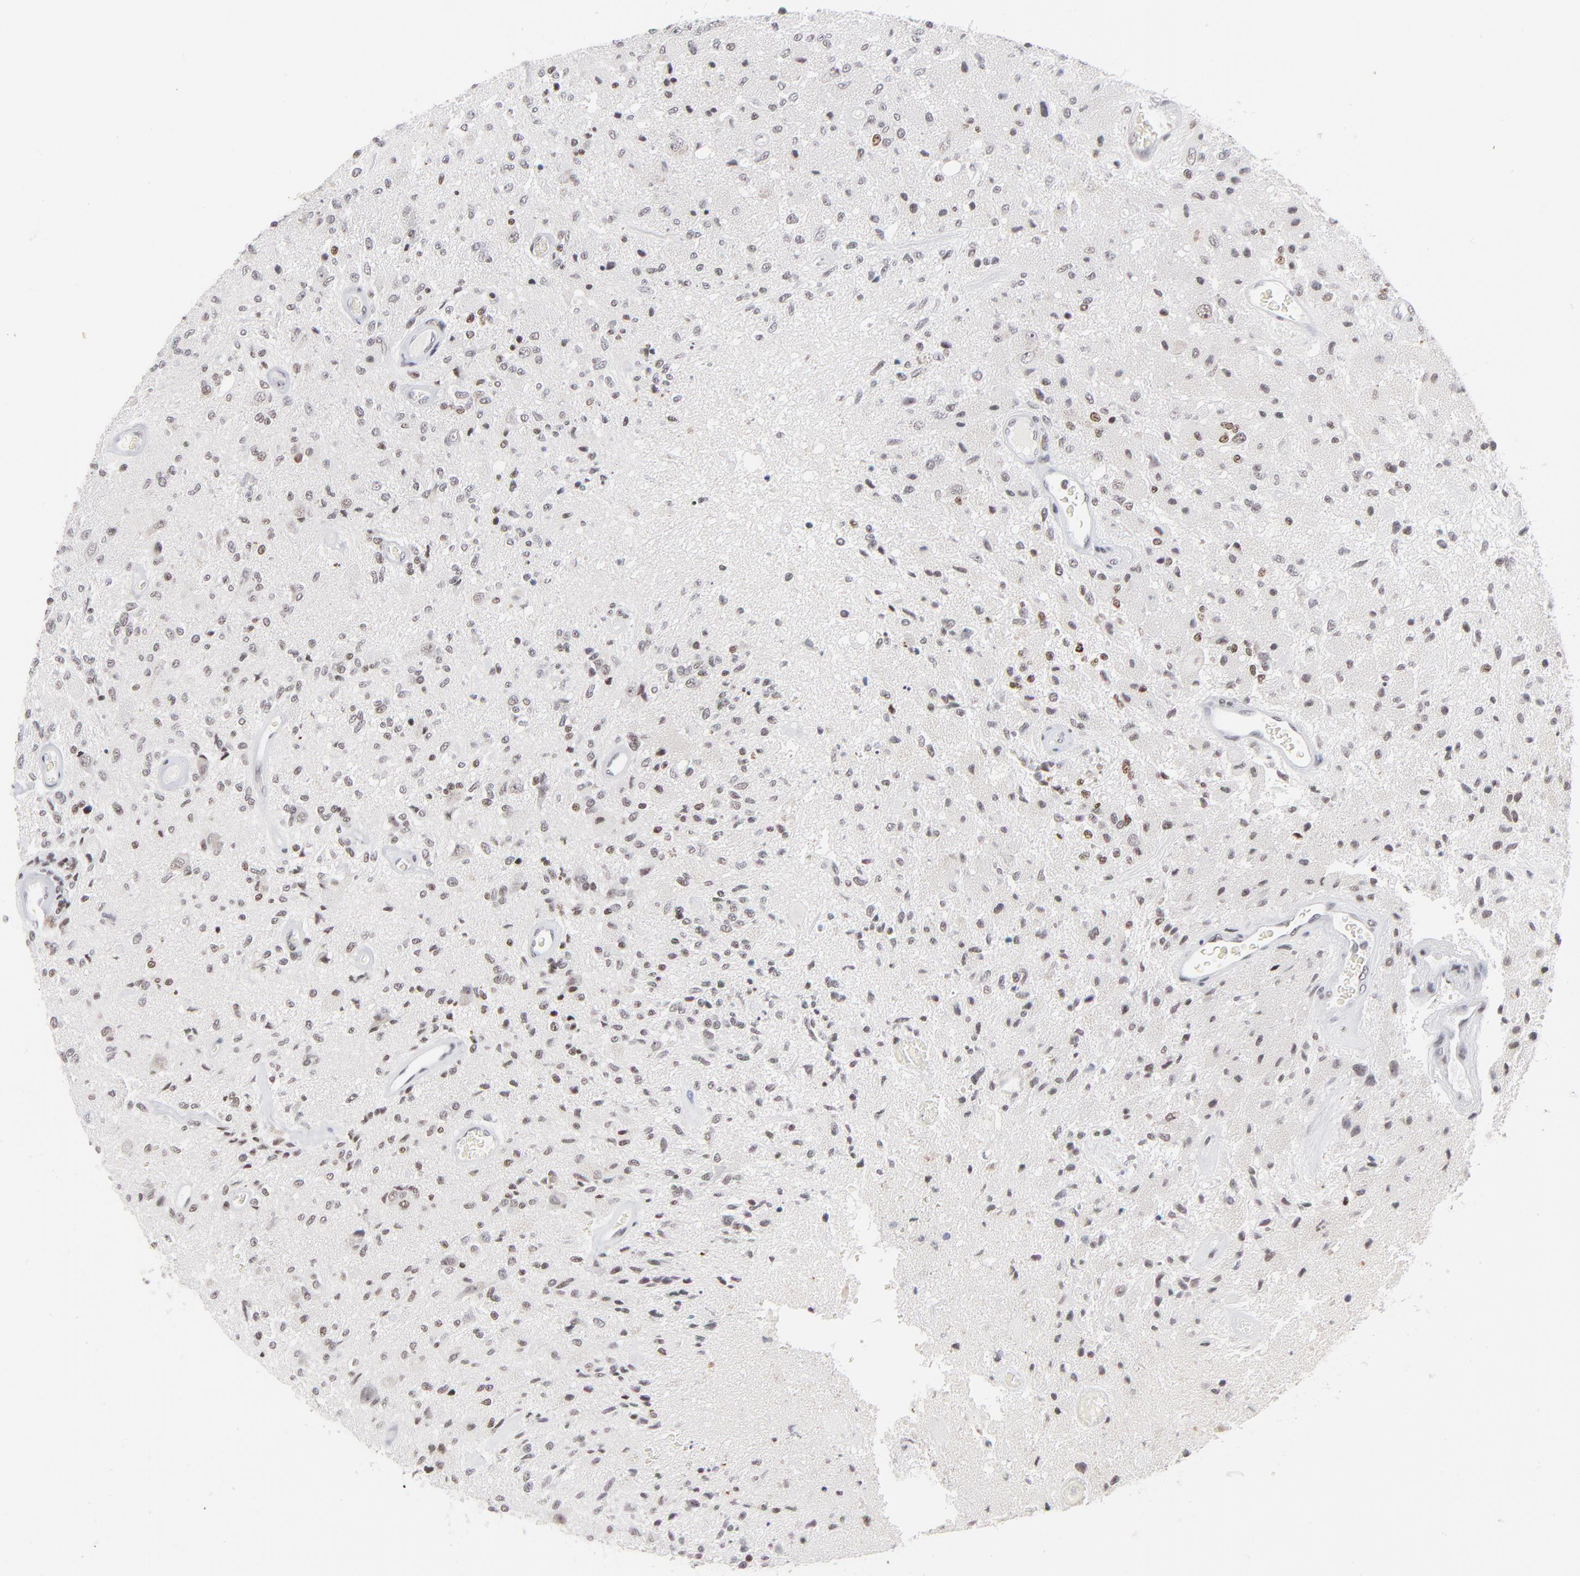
{"staining": {"intensity": "negative", "quantity": "none", "location": "none"}, "tissue": "glioma", "cell_type": "Tumor cells", "image_type": "cancer", "snomed": [{"axis": "morphology", "description": "Normal tissue, NOS"}, {"axis": "morphology", "description": "Glioma, malignant, High grade"}, {"axis": "topography", "description": "Cerebral cortex"}], "caption": "Tumor cells show no significant expression in glioma.", "gene": "ZNF143", "patient": {"sex": "male", "age": 77}}